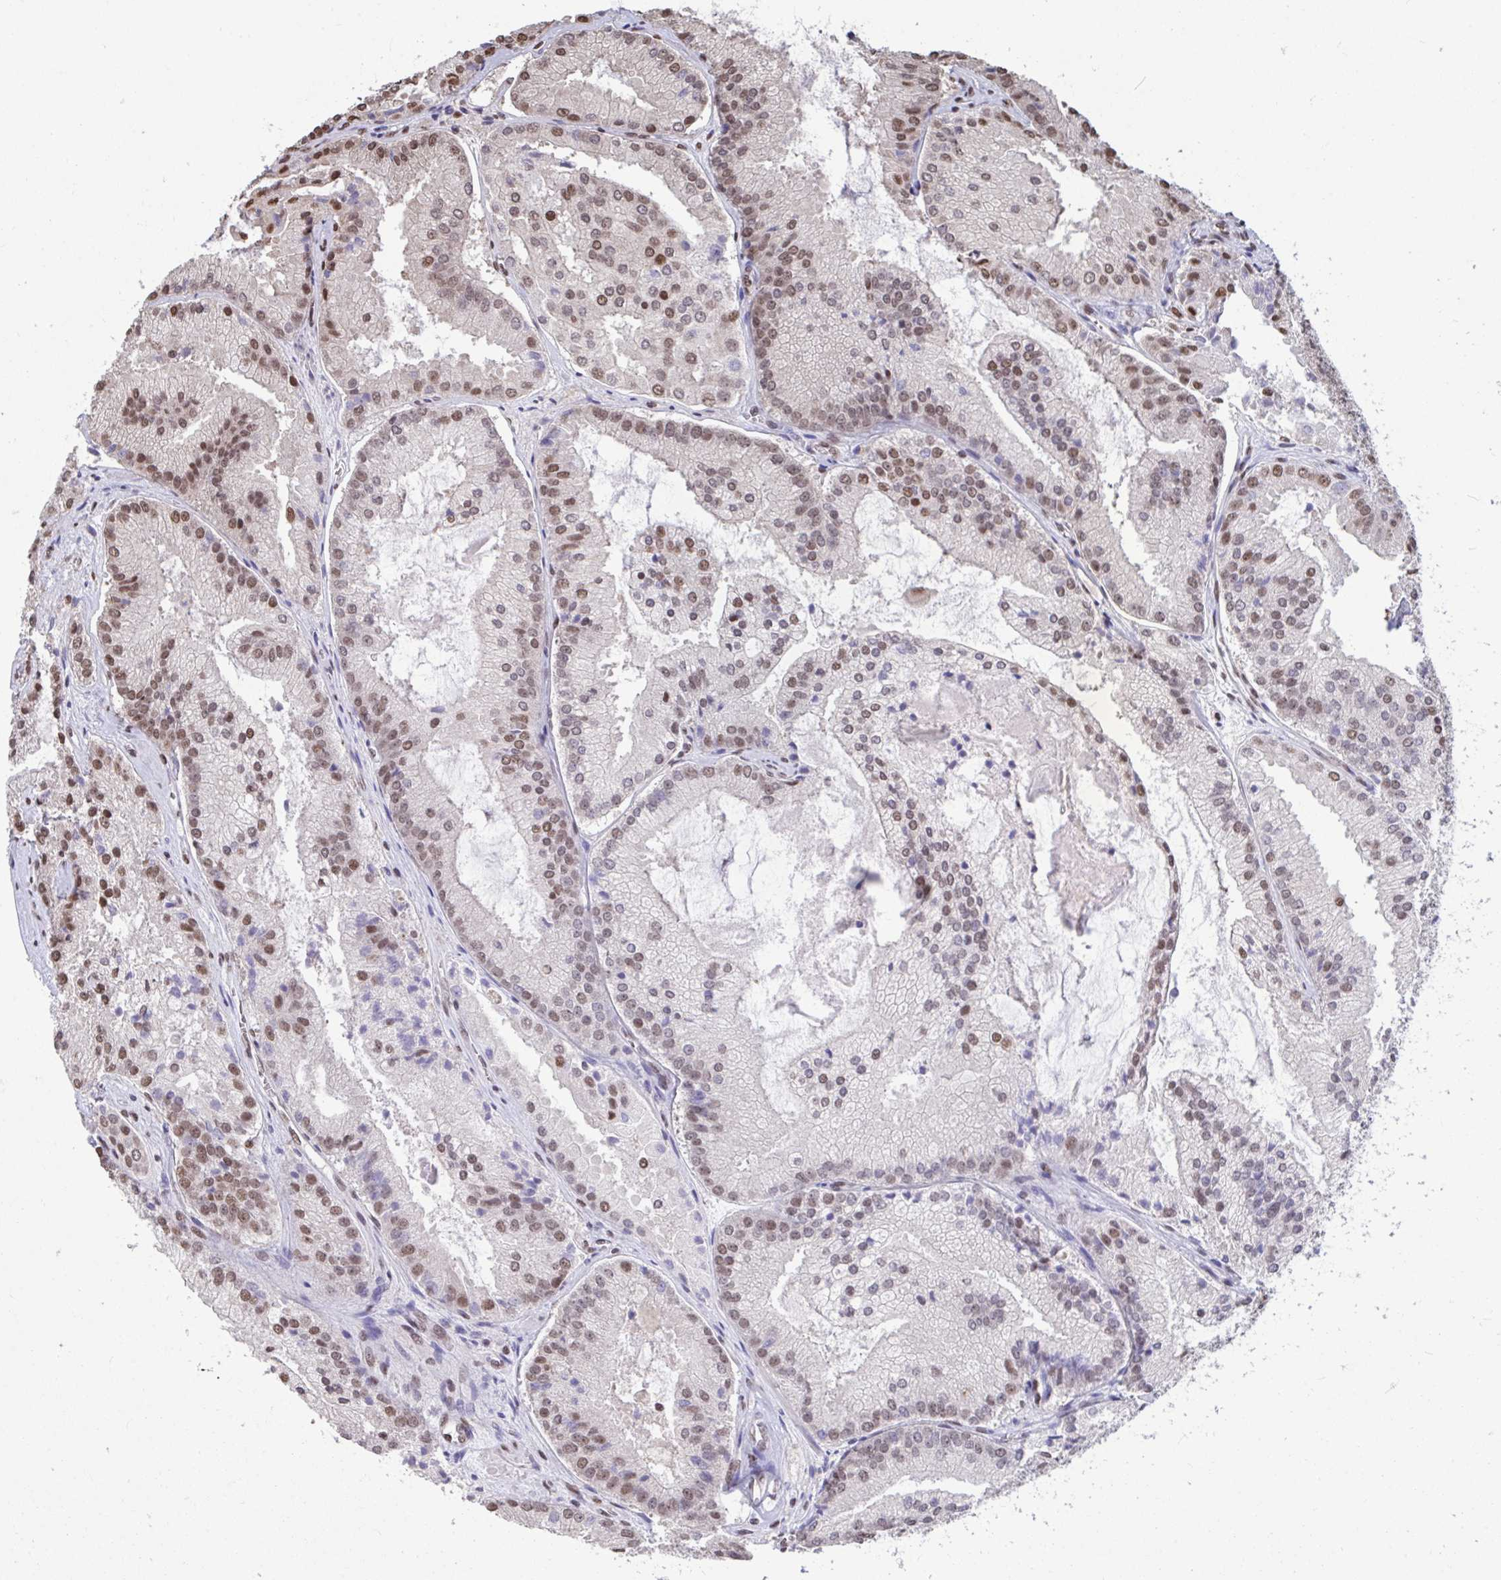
{"staining": {"intensity": "moderate", "quantity": ">75%", "location": "nuclear"}, "tissue": "prostate cancer", "cell_type": "Tumor cells", "image_type": "cancer", "snomed": [{"axis": "morphology", "description": "Adenocarcinoma, High grade"}, {"axis": "topography", "description": "Prostate"}], "caption": "A histopathology image of human high-grade adenocarcinoma (prostate) stained for a protein exhibits moderate nuclear brown staining in tumor cells.", "gene": "HNRNPDL", "patient": {"sex": "male", "age": 73}}